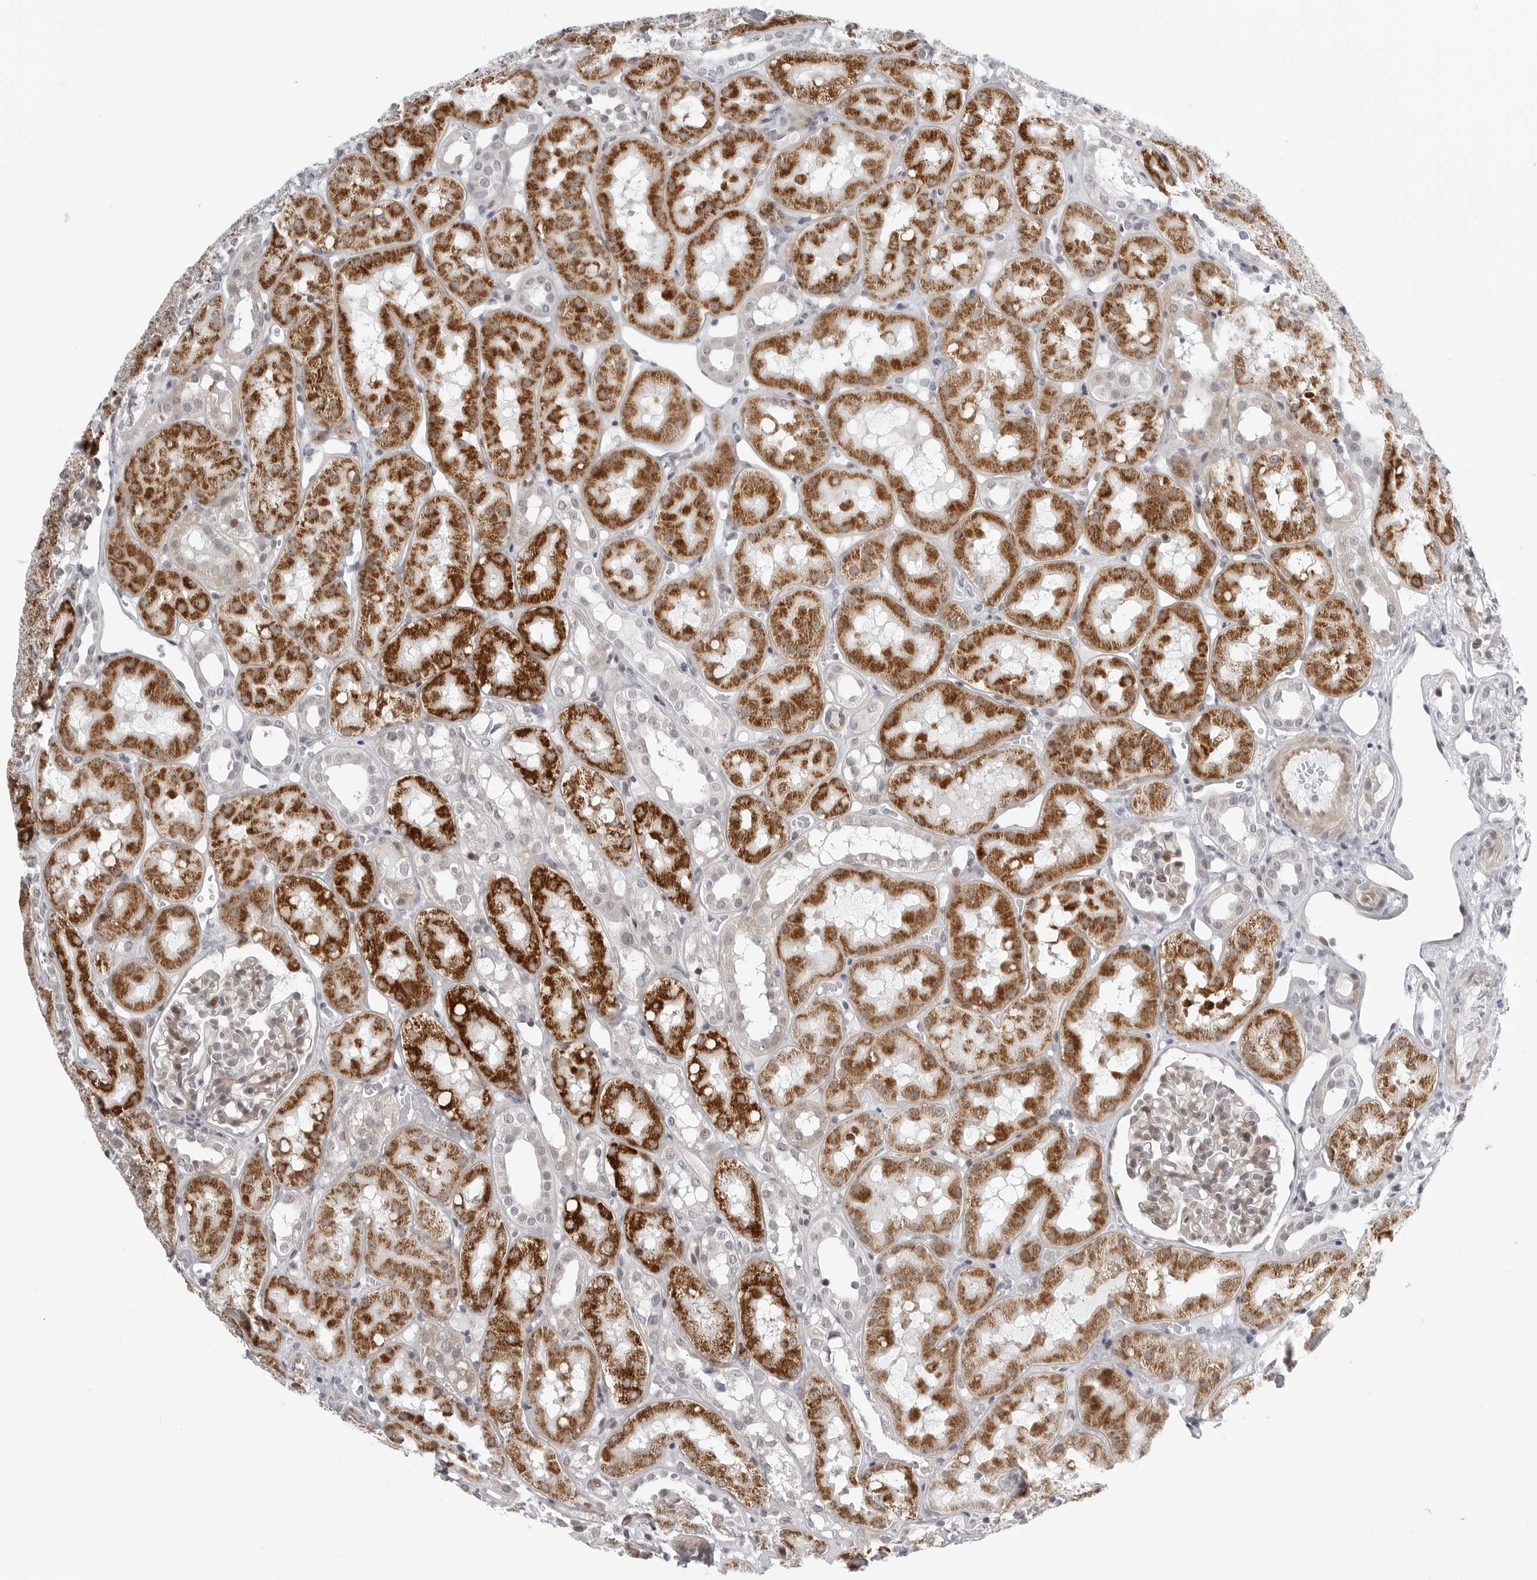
{"staining": {"intensity": "negative", "quantity": "none", "location": "none"}, "tissue": "kidney", "cell_type": "Cells in glomeruli", "image_type": "normal", "snomed": [{"axis": "morphology", "description": "Normal tissue, NOS"}, {"axis": "topography", "description": "Kidney"}], "caption": "Cells in glomeruli show no significant protein staining in benign kidney. Brightfield microscopy of immunohistochemistry stained with DAB (3,3'-diaminobenzidine) (brown) and hematoxylin (blue), captured at high magnification.", "gene": "FAM135B", "patient": {"sex": "male", "age": 16}}